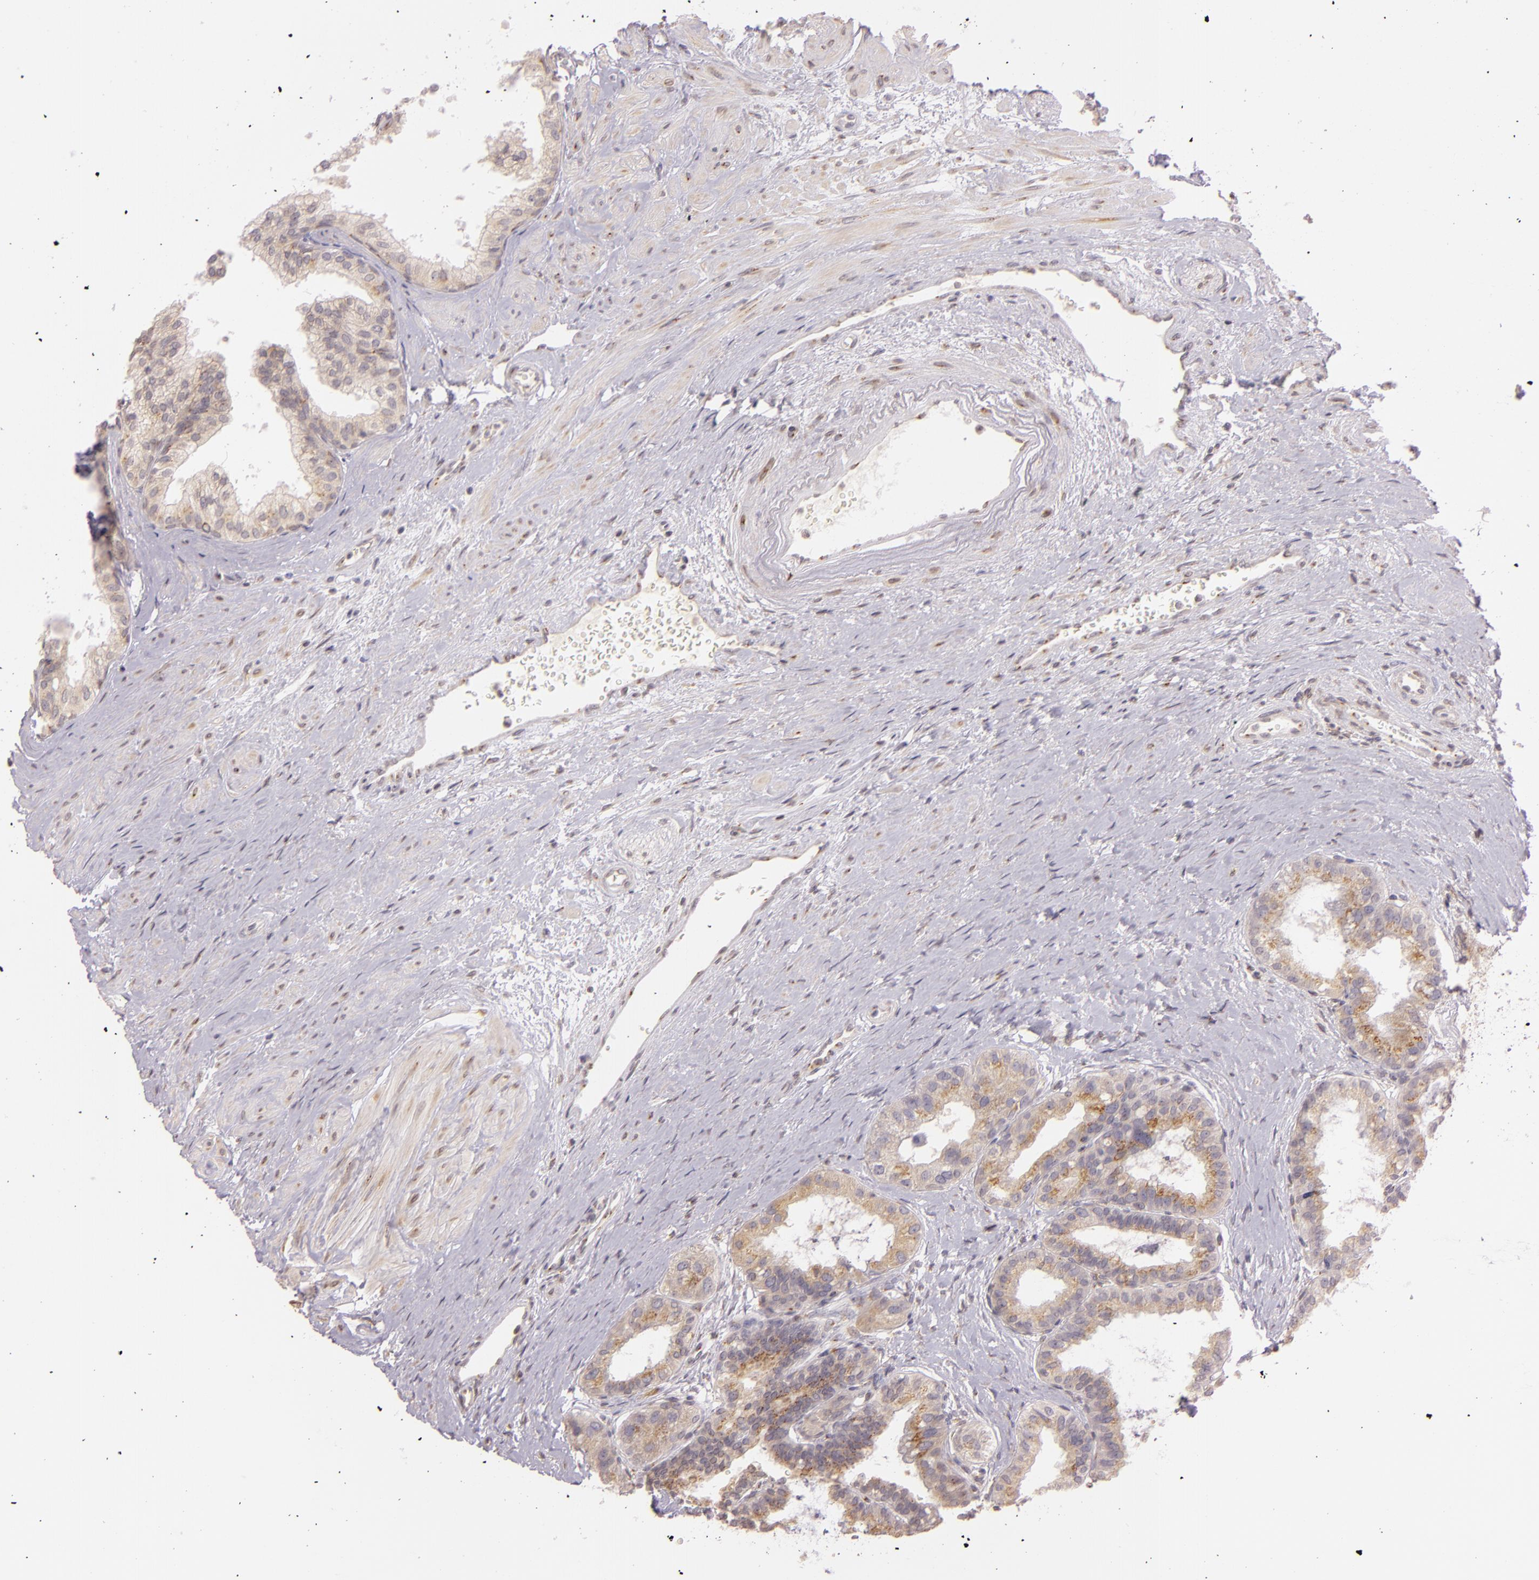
{"staining": {"intensity": "moderate", "quantity": ">75%", "location": "cytoplasmic/membranous"}, "tissue": "prostate", "cell_type": "Glandular cells", "image_type": "normal", "snomed": [{"axis": "morphology", "description": "Normal tissue, NOS"}, {"axis": "topography", "description": "Prostate"}], "caption": "Benign prostate demonstrates moderate cytoplasmic/membranous staining in about >75% of glandular cells, visualized by immunohistochemistry. Using DAB (brown) and hematoxylin (blue) stains, captured at high magnification using brightfield microscopy.", "gene": "LGMN", "patient": {"sex": "male", "age": 60}}